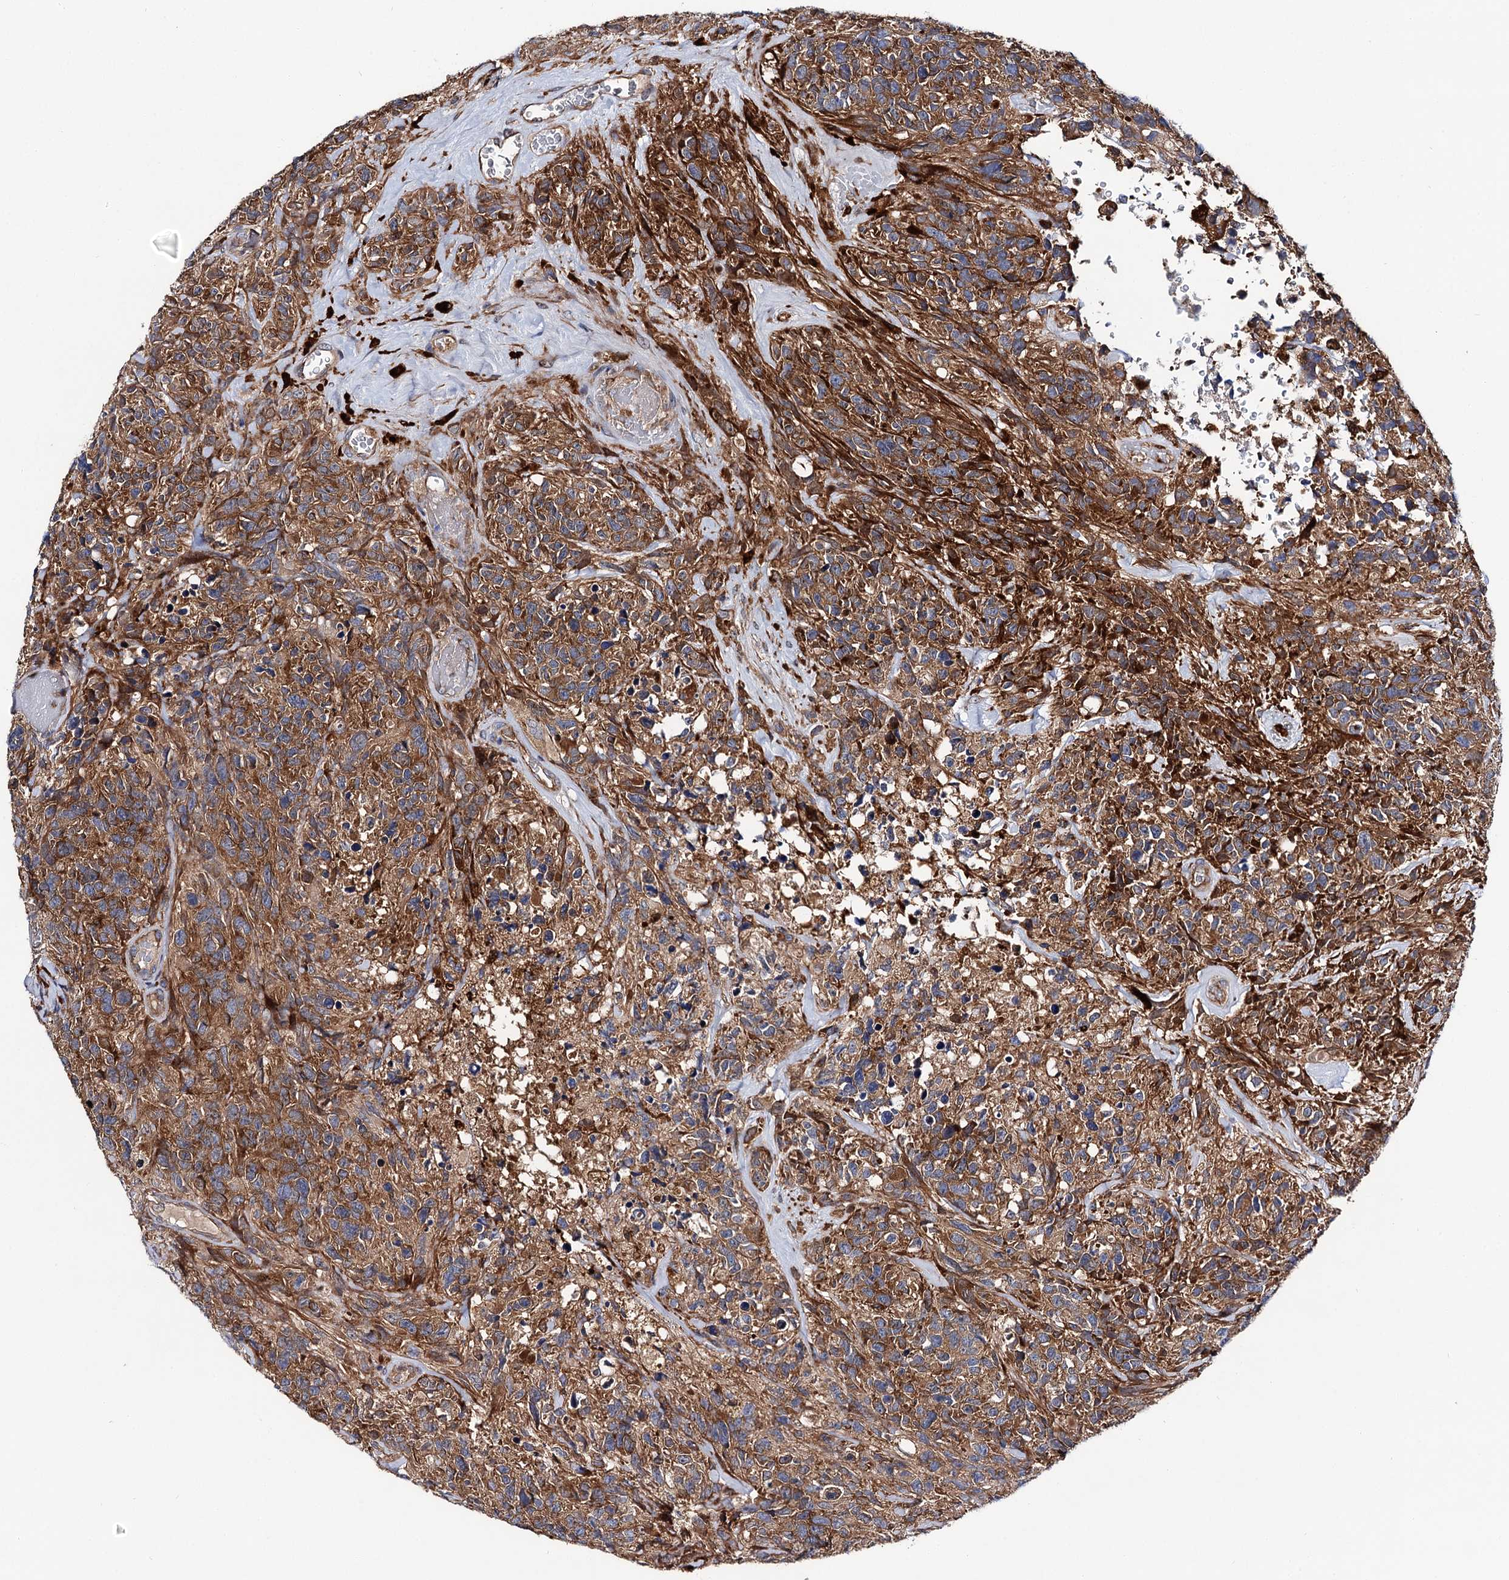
{"staining": {"intensity": "moderate", "quantity": ">75%", "location": "cytoplasmic/membranous"}, "tissue": "glioma", "cell_type": "Tumor cells", "image_type": "cancer", "snomed": [{"axis": "morphology", "description": "Glioma, malignant, High grade"}, {"axis": "topography", "description": "Brain"}], "caption": "Immunohistochemistry (DAB (3,3'-diaminobenzidine)) staining of human glioma displays moderate cytoplasmic/membranous protein expression in approximately >75% of tumor cells.", "gene": "NAA25", "patient": {"sex": "male", "age": 69}}